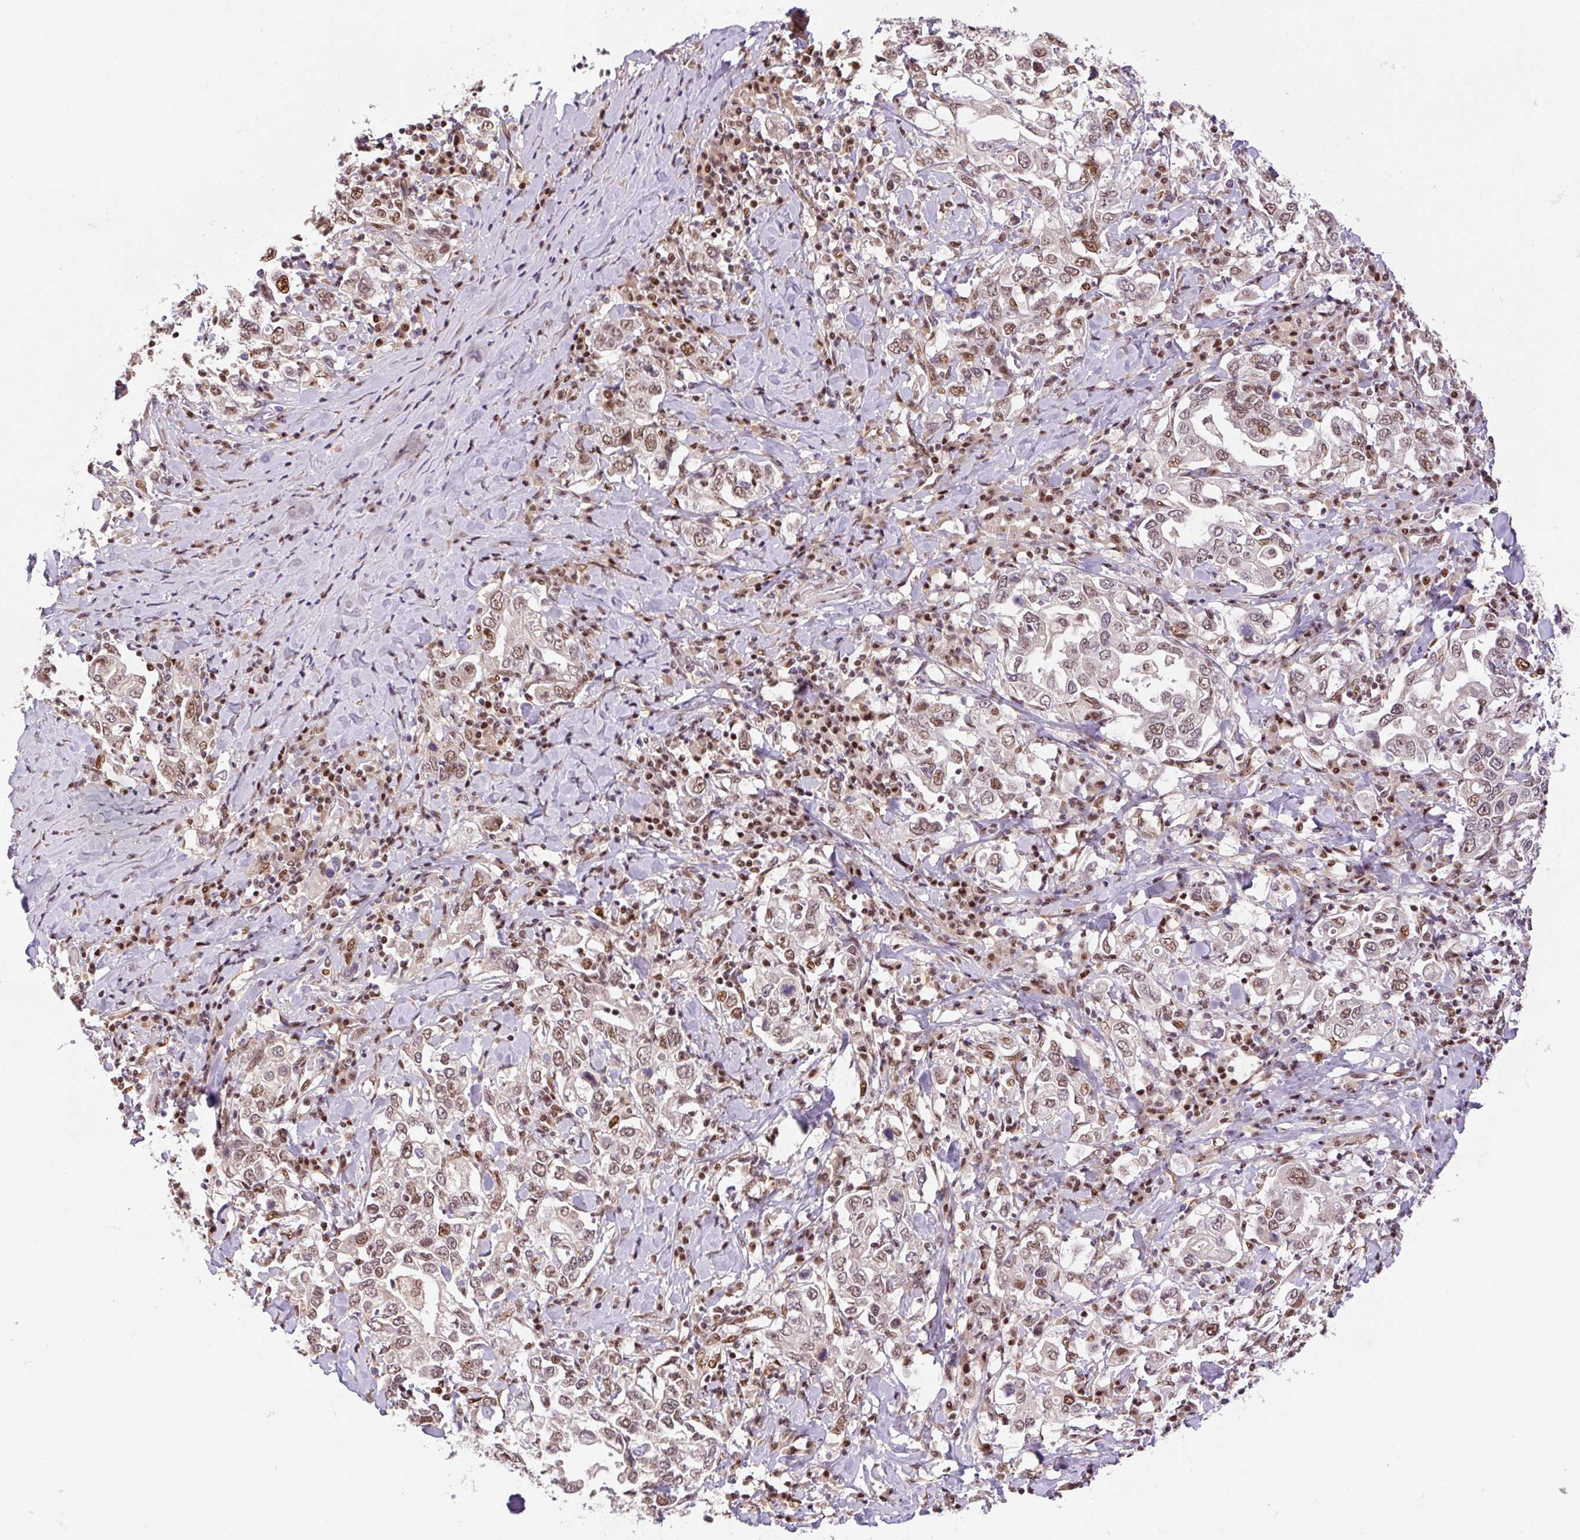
{"staining": {"intensity": "moderate", "quantity": "25%-75%", "location": "nuclear"}, "tissue": "stomach cancer", "cell_type": "Tumor cells", "image_type": "cancer", "snomed": [{"axis": "morphology", "description": "Adenocarcinoma, NOS"}, {"axis": "topography", "description": "Stomach, upper"}], "caption": "Adenocarcinoma (stomach) tissue demonstrates moderate nuclear expression in about 25%-75% of tumor cells, visualized by immunohistochemistry. (IHC, brightfield microscopy, high magnification).", "gene": "INTS8", "patient": {"sex": "male", "age": 62}}